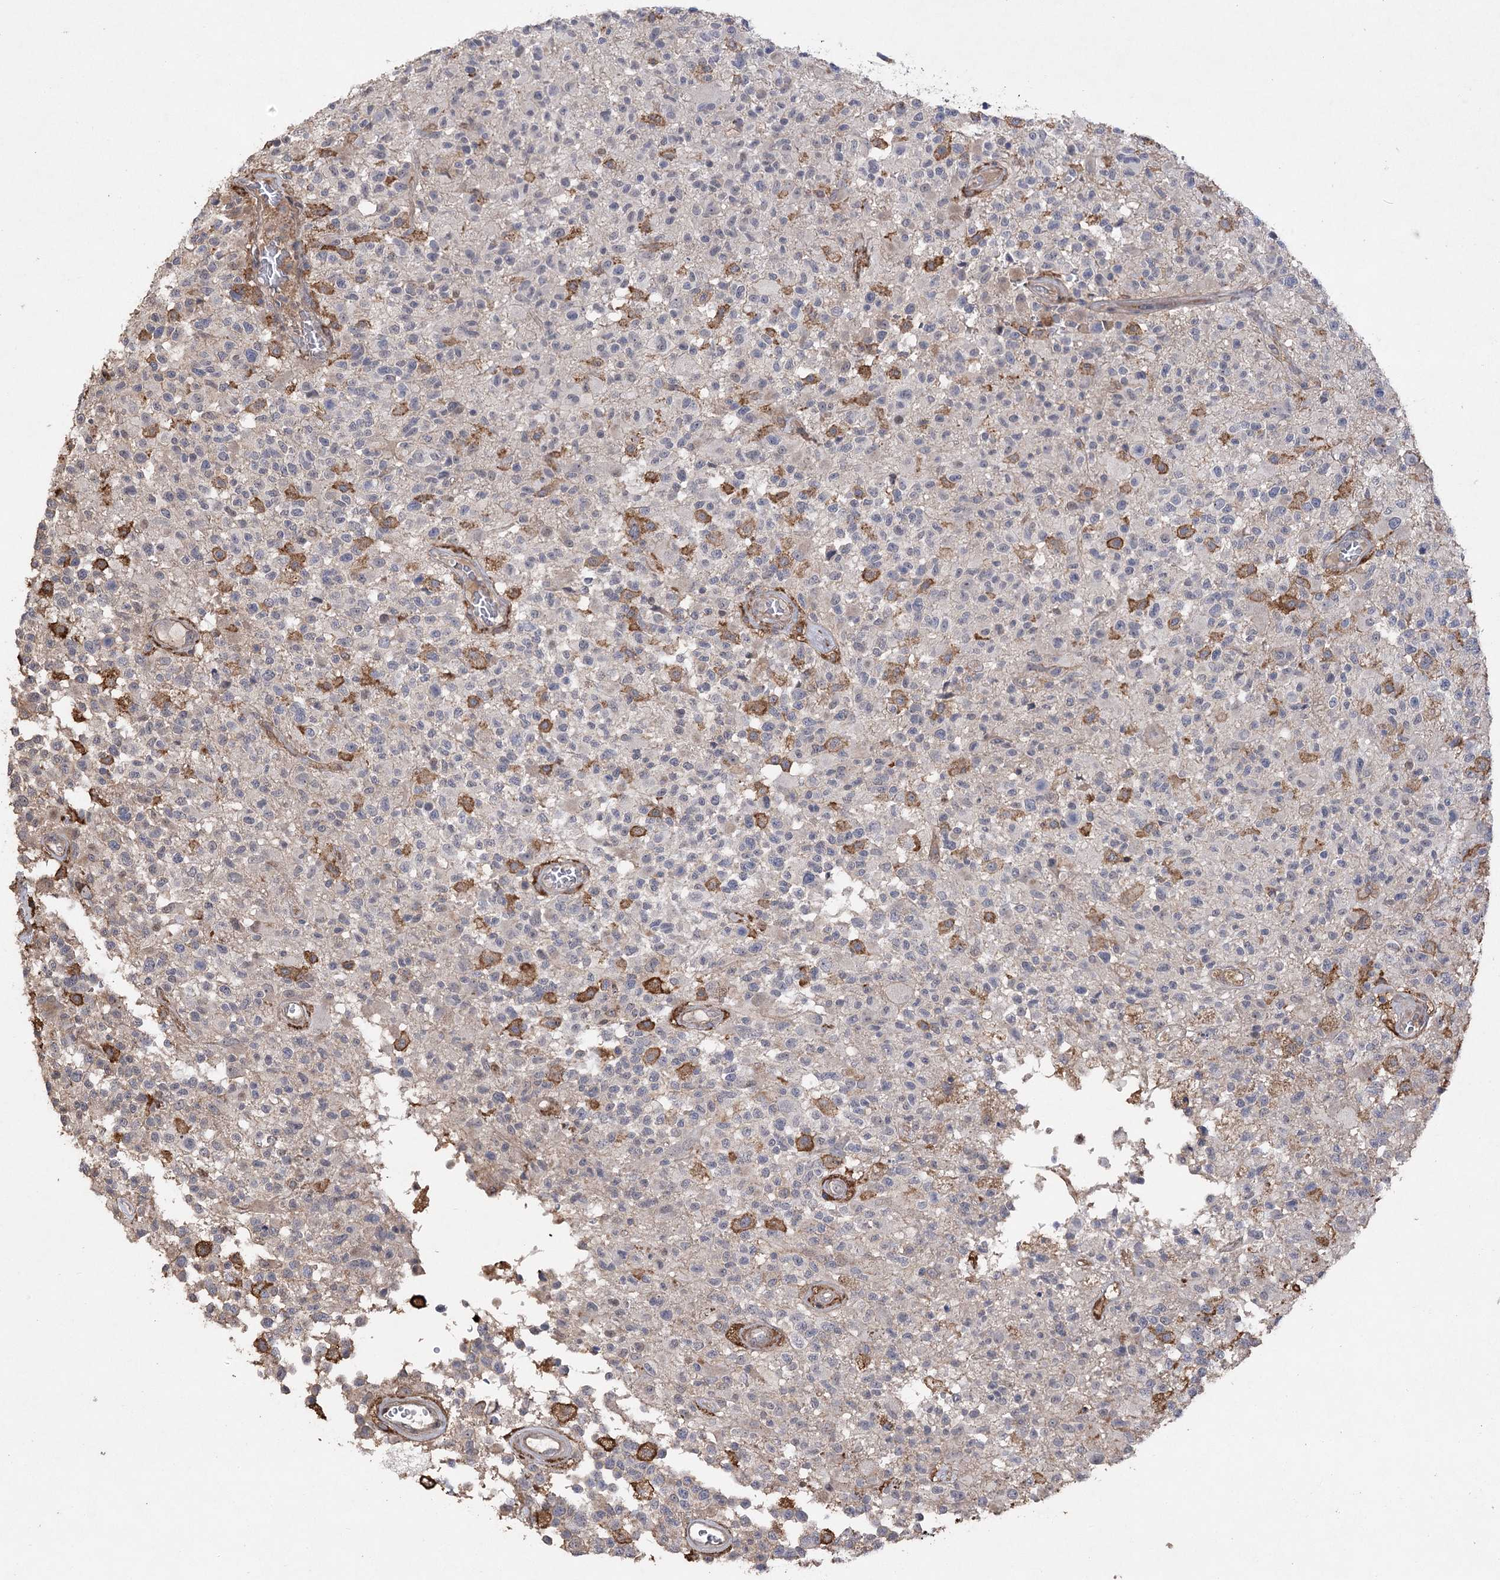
{"staining": {"intensity": "negative", "quantity": "none", "location": "none"}, "tissue": "glioma", "cell_type": "Tumor cells", "image_type": "cancer", "snomed": [{"axis": "morphology", "description": "Glioma, malignant, High grade"}, {"axis": "morphology", "description": "Glioblastoma, NOS"}, {"axis": "topography", "description": "Brain"}], "caption": "Protein analysis of malignant high-grade glioma exhibits no significant expression in tumor cells. (Brightfield microscopy of DAB (3,3'-diaminobenzidine) IHC at high magnification).", "gene": "OBSL1", "patient": {"sex": "male", "age": 60}}